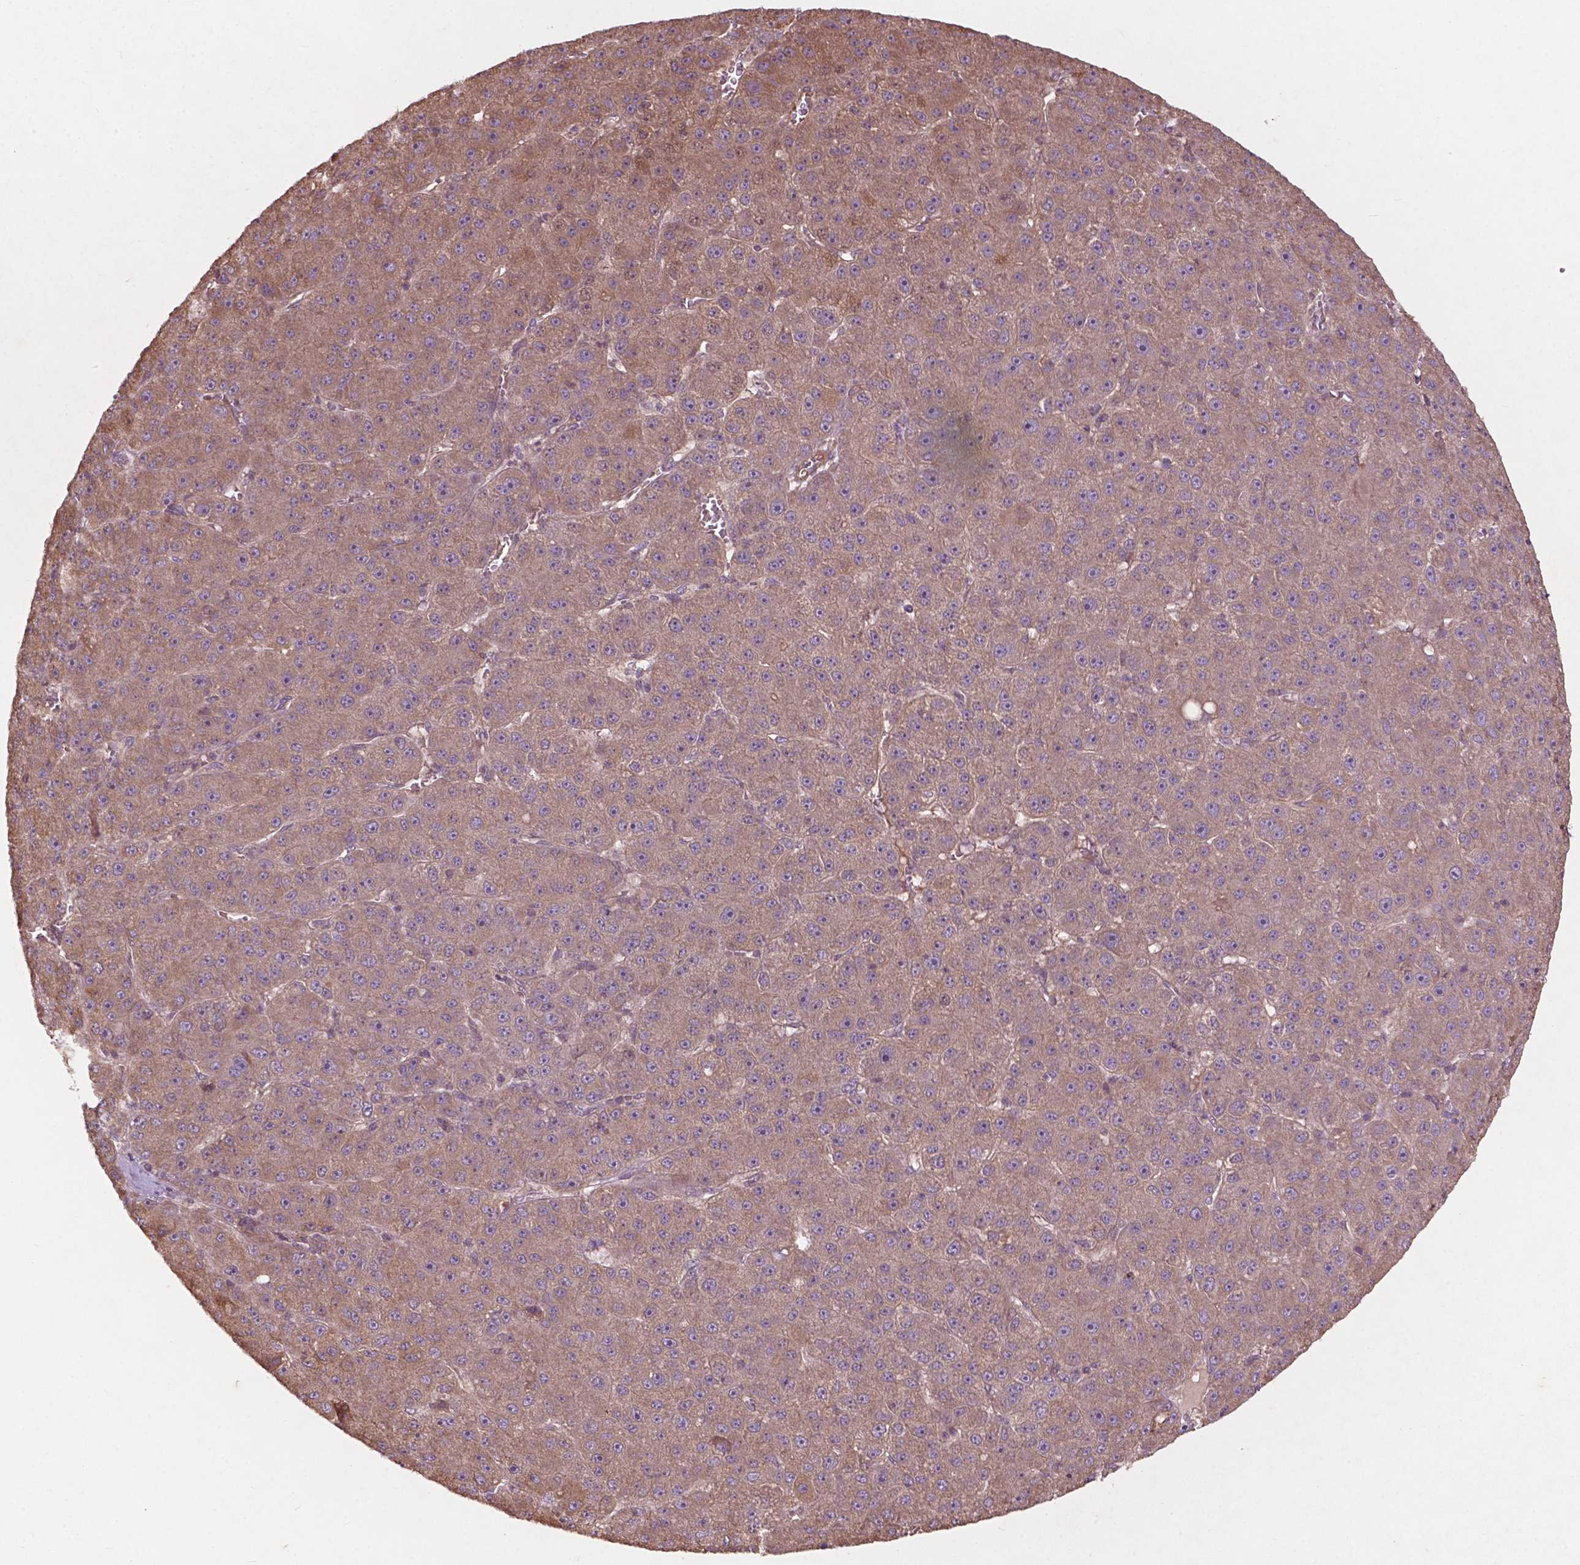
{"staining": {"intensity": "weak", "quantity": "25%-75%", "location": "cytoplasmic/membranous"}, "tissue": "liver cancer", "cell_type": "Tumor cells", "image_type": "cancer", "snomed": [{"axis": "morphology", "description": "Carcinoma, Hepatocellular, NOS"}, {"axis": "topography", "description": "Liver"}], "caption": "Protein staining of liver cancer (hepatocellular carcinoma) tissue demonstrates weak cytoplasmic/membranous expression in about 25%-75% of tumor cells.", "gene": "CDC42BPA", "patient": {"sex": "male", "age": 67}}